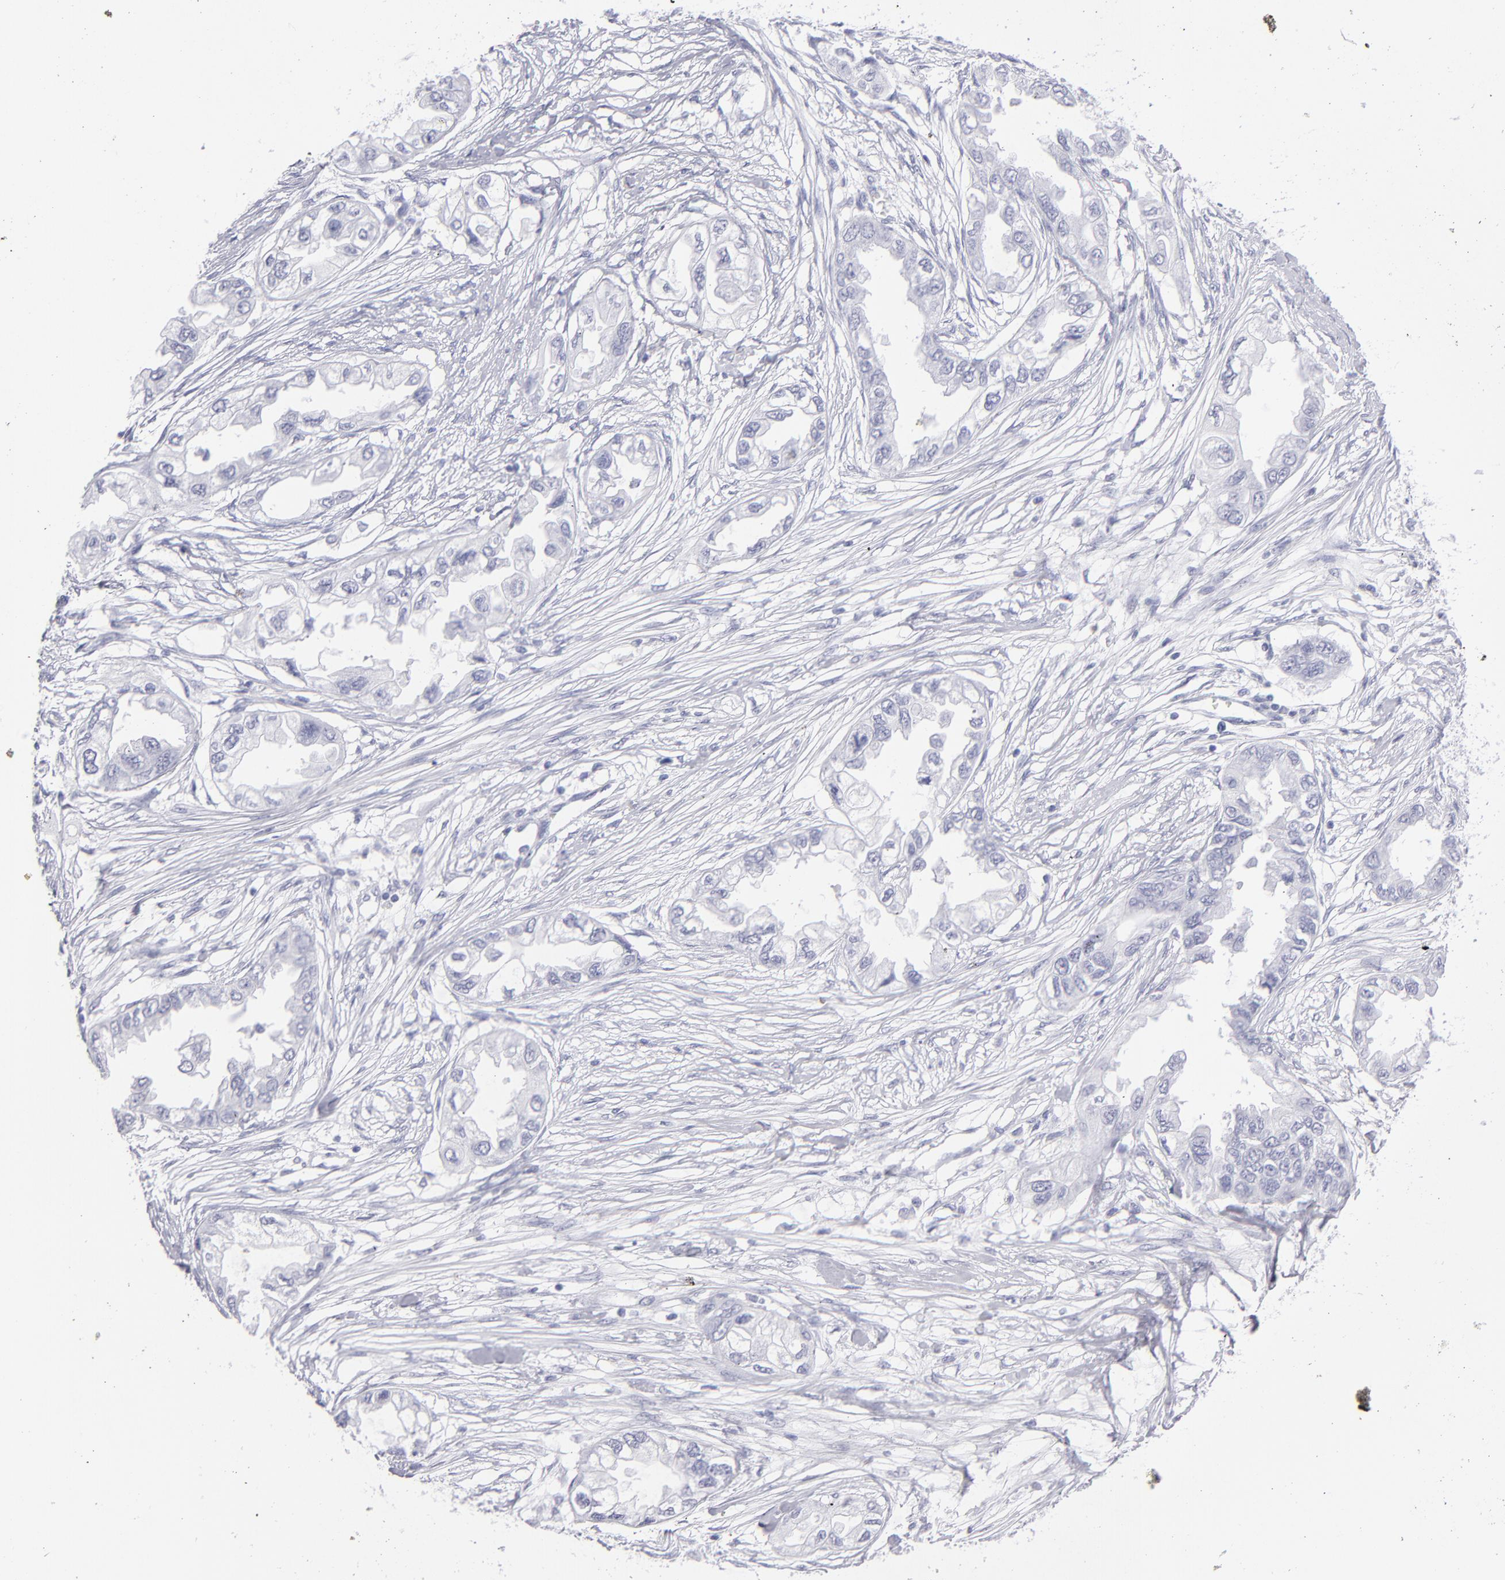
{"staining": {"intensity": "negative", "quantity": "none", "location": "none"}, "tissue": "endometrial cancer", "cell_type": "Tumor cells", "image_type": "cancer", "snomed": [{"axis": "morphology", "description": "Adenocarcinoma, NOS"}, {"axis": "topography", "description": "Endometrium"}], "caption": "The micrograph reveals no significant staining in tumor cells of endometrial cancer (adenocarcinoma).", "gene": "ALDOB", "patient": {"sex": "female", "age": 67}}